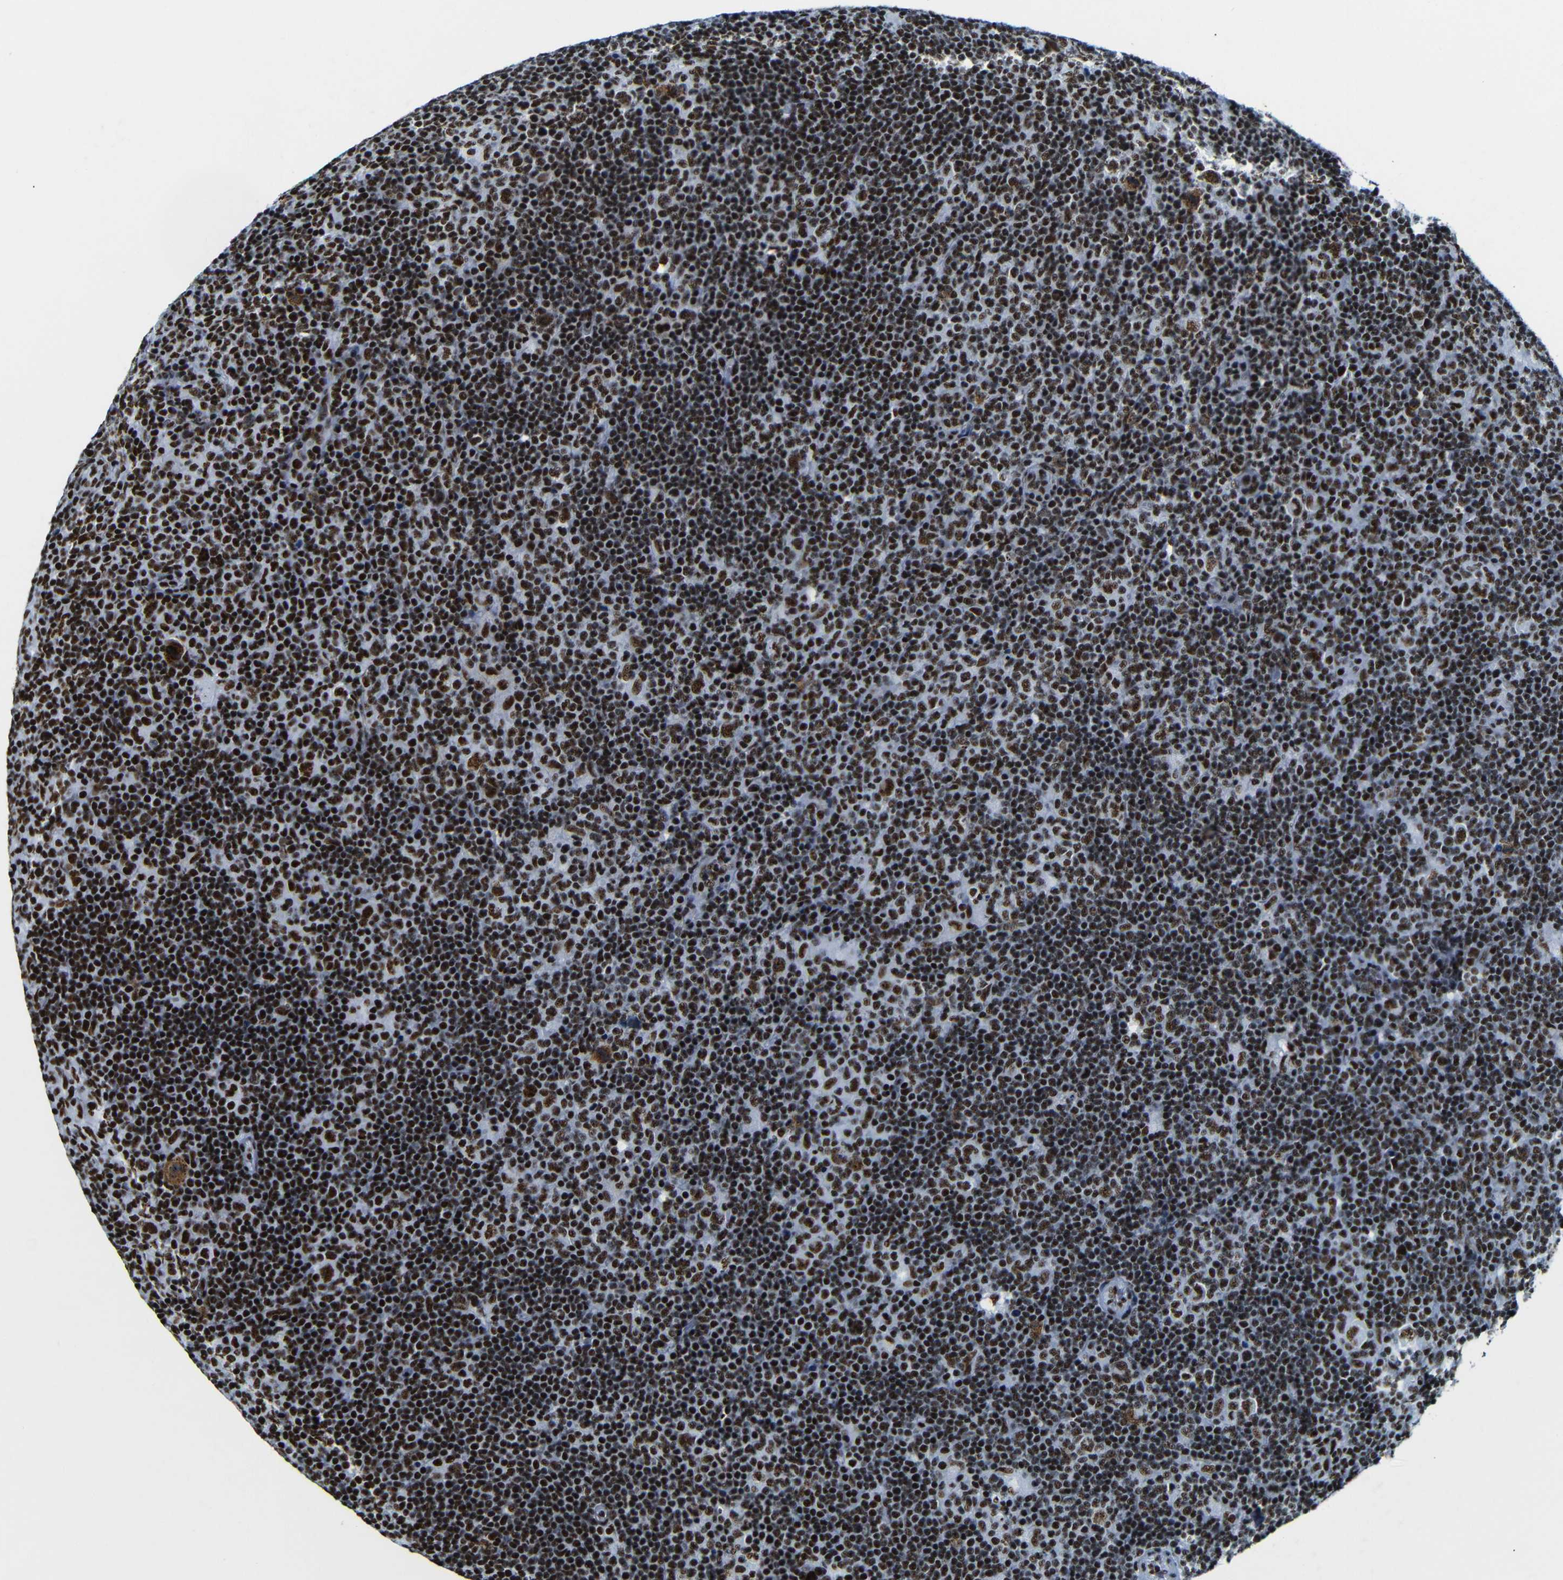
{"staining": {"intensity": "strong", "quantity": ">75%", "location": "nuclear"}, "tissue": "lymphoma", "cell_type": "Tumor cells", "image_type": "cancer", "snomed": [{"axis": "morphology", "description": "Hodgkin's disease, NOS"}, {"axis": "topography", "description": "Lymph node"}], "caption": "Protein staining shows strong nuclear staining in approximately >75% of tumor cells in Hodgkin's disease.", "gene": "SRSF1", "patient": {"sex": "female", "age": 57}}